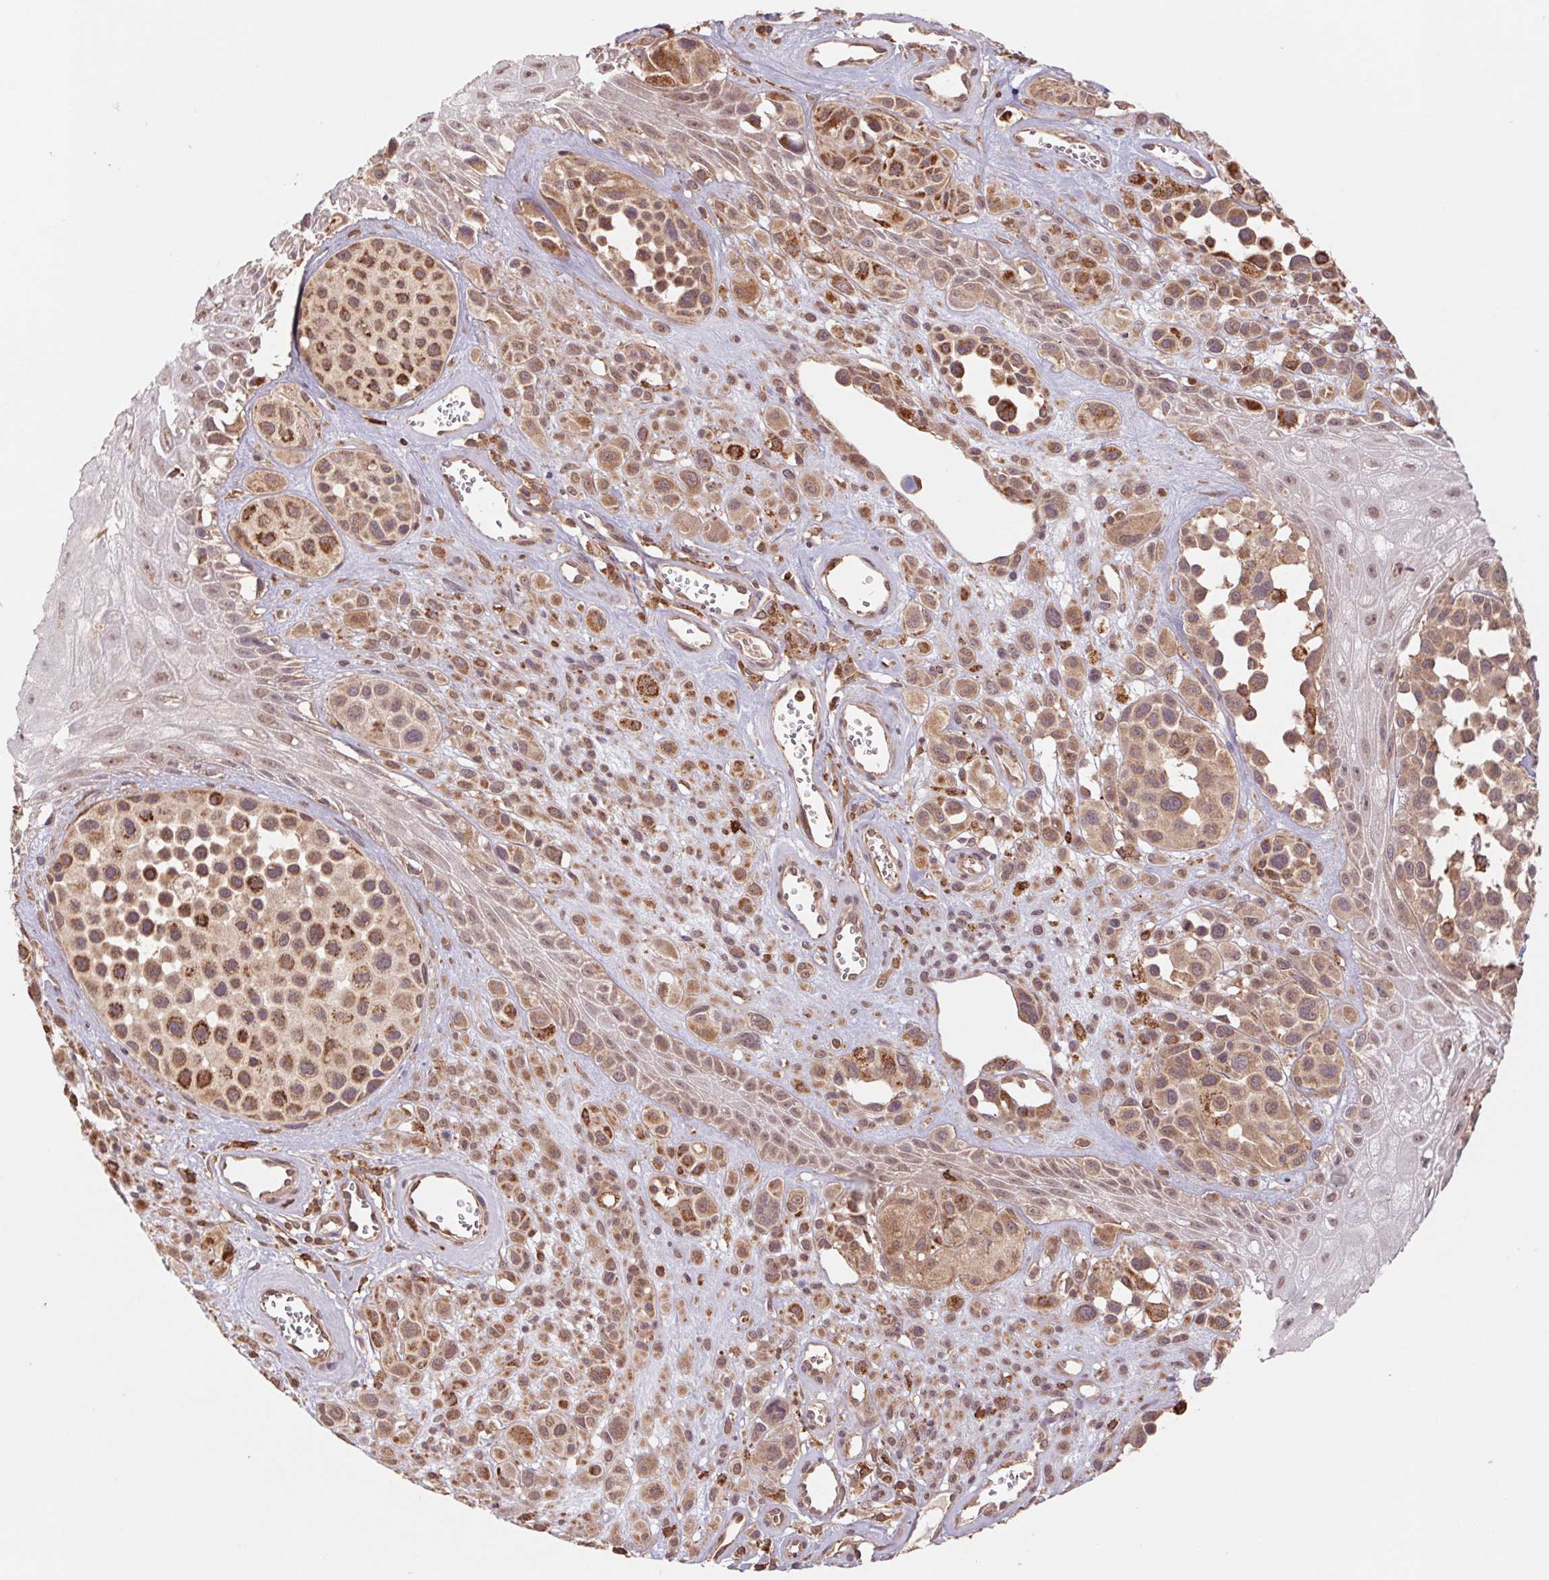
{"staining": {"intensity": "moderate", "quantity": ">75%", "location": "cytoplasmic/membranous"}, "tissue": "melanoma", "cell_type": "Tumor cells", "image_type": "cancer", "snomed": [{"axis": "morphology", "description": "Malignant melanoma, NOS"}, {"axis": "topography", "description": "Skin"}], "caption": "IHC histopathology image of human melanoma stained for a protein (brown), which exhibits medium levels of moderate cytoplasmic/membranous positivity in about >75% of tumor cells.", "gene": "URM1", "patient": {"sex": "male", "age": 77}}